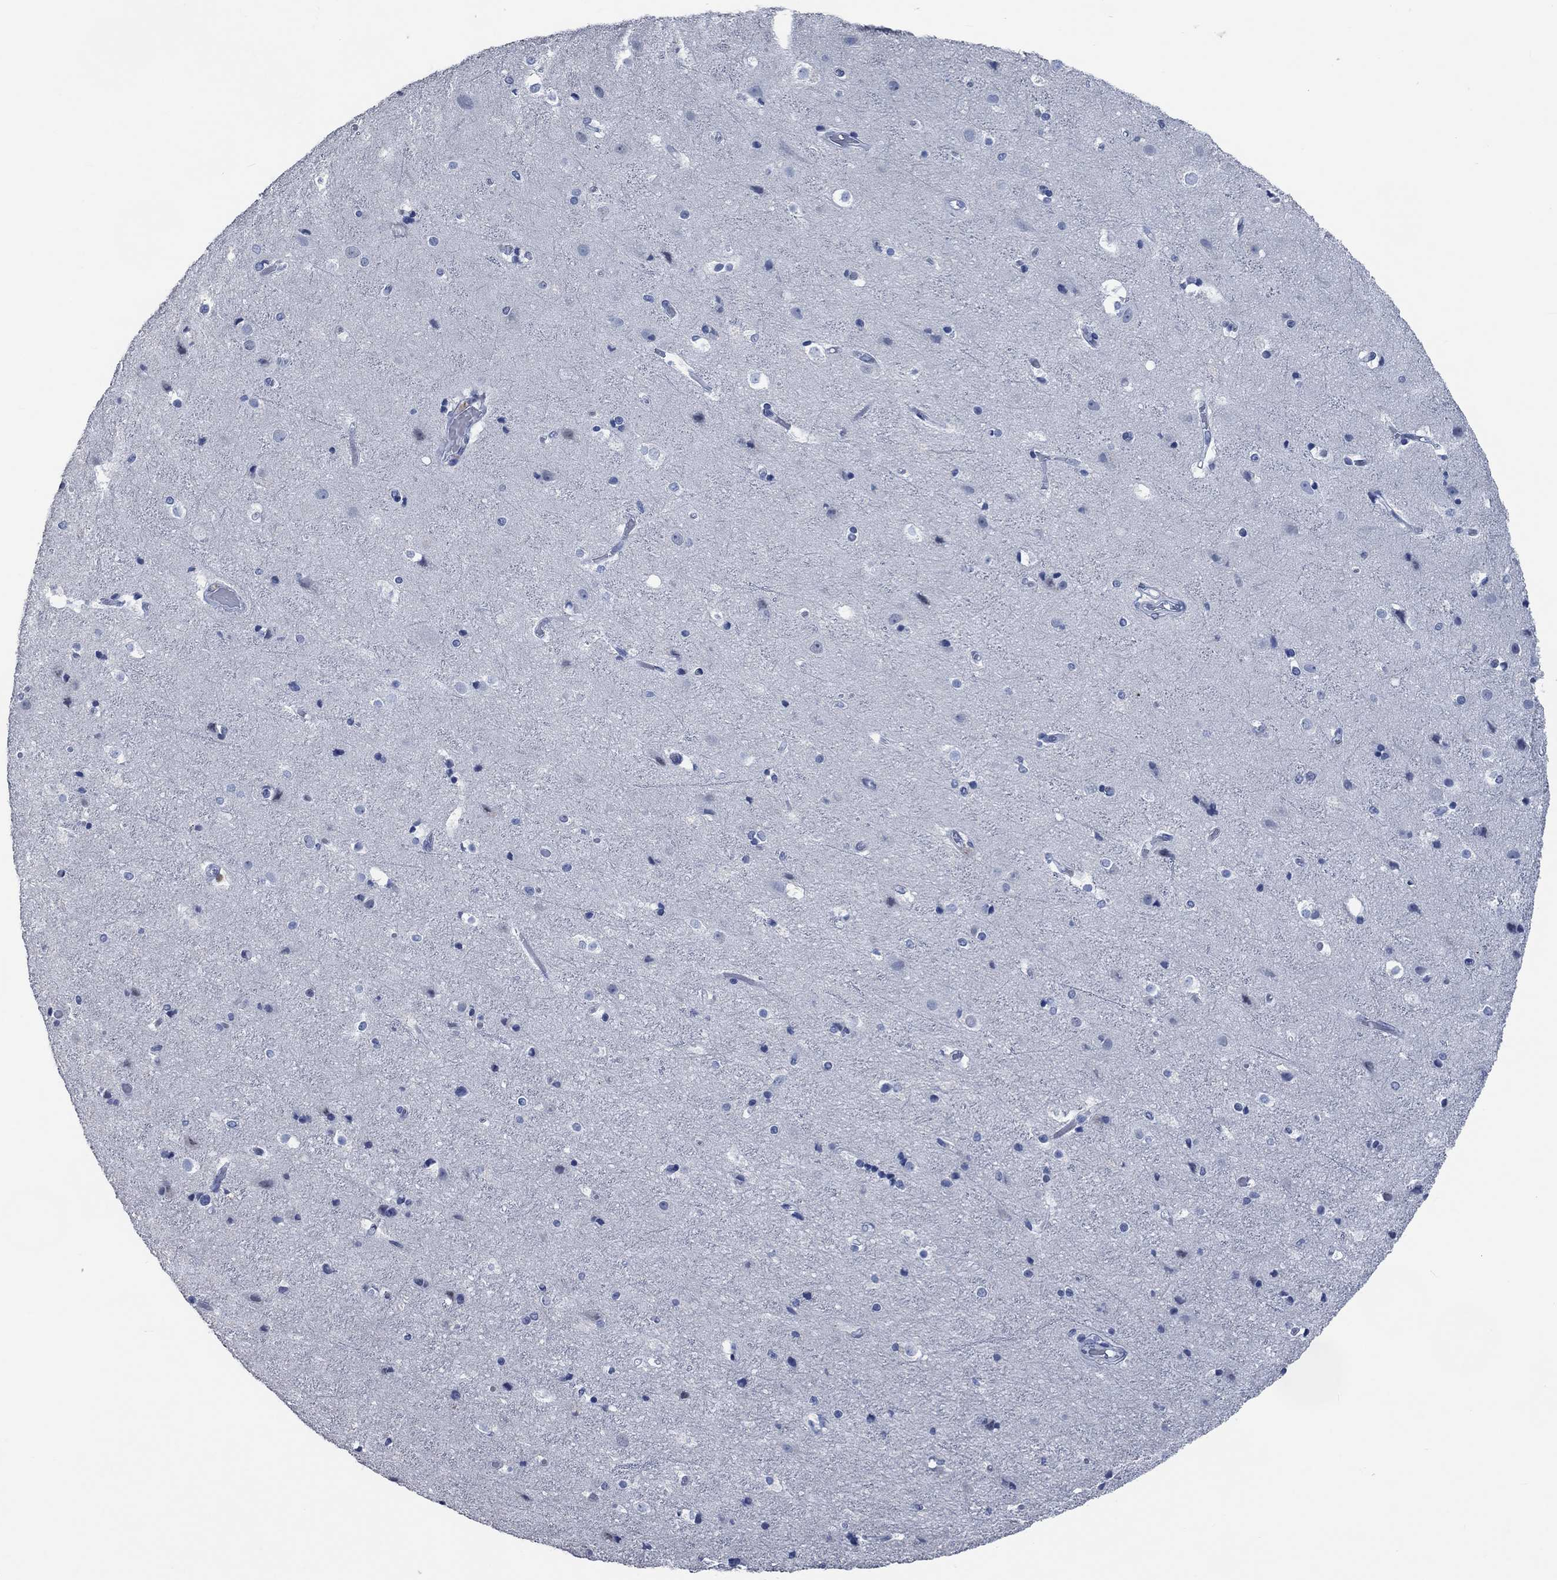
{"staining": {"intensity": "negative", "quantity": "none", "location": "none"}, "tissue": "cerebral cortex", "cell_type": "Endothelial cells", "image_type": "normal", "snomed": [{"axis": "morphology", "description": "Normal tissue, NOS"}, {"axis": "topography", "description": "Cerebral cortex"}], "caption": "Photomicrograph shows no significant protein positivity in endothelial cells of unremarkable cerebral cortex.", "gene": "OBSCN", "patient": {"sex": "female", "age": 52}}